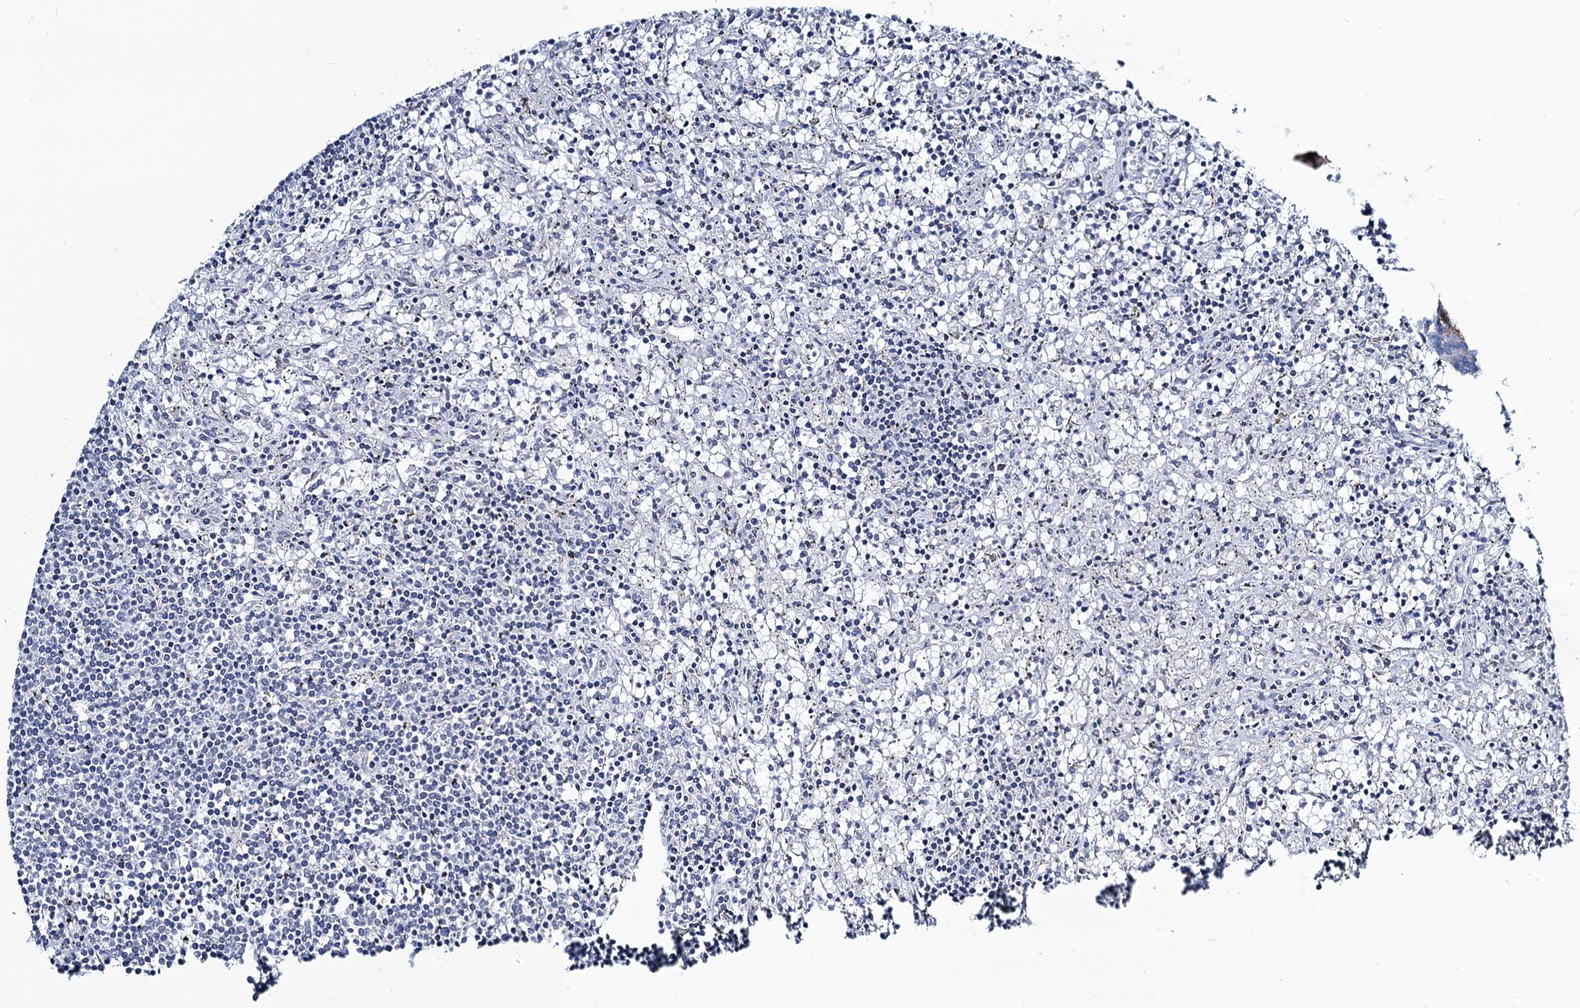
{"staining": {"intensity": "negative", "quantity": "none", "location": "none"}, "tissue": "lymphoma", "cell_type": "Tumor cells", "image_type": "cancer", "snomed": [{"axis": "morphology", "description": "Malignant lymphoma, non-Hodgkin's type, Low grade"}, {"axis": "topography", "description": "Spleen"}], "caption": "IHC micrograph of neoplastic tissue: human malignant lymphoma, non-Hodgkin's type (low-grade) stained with DAB exhibits no significant protein staining in tumor cells.", "gene": "TOX3", "patient": {"sex": "male", "age": 76}}